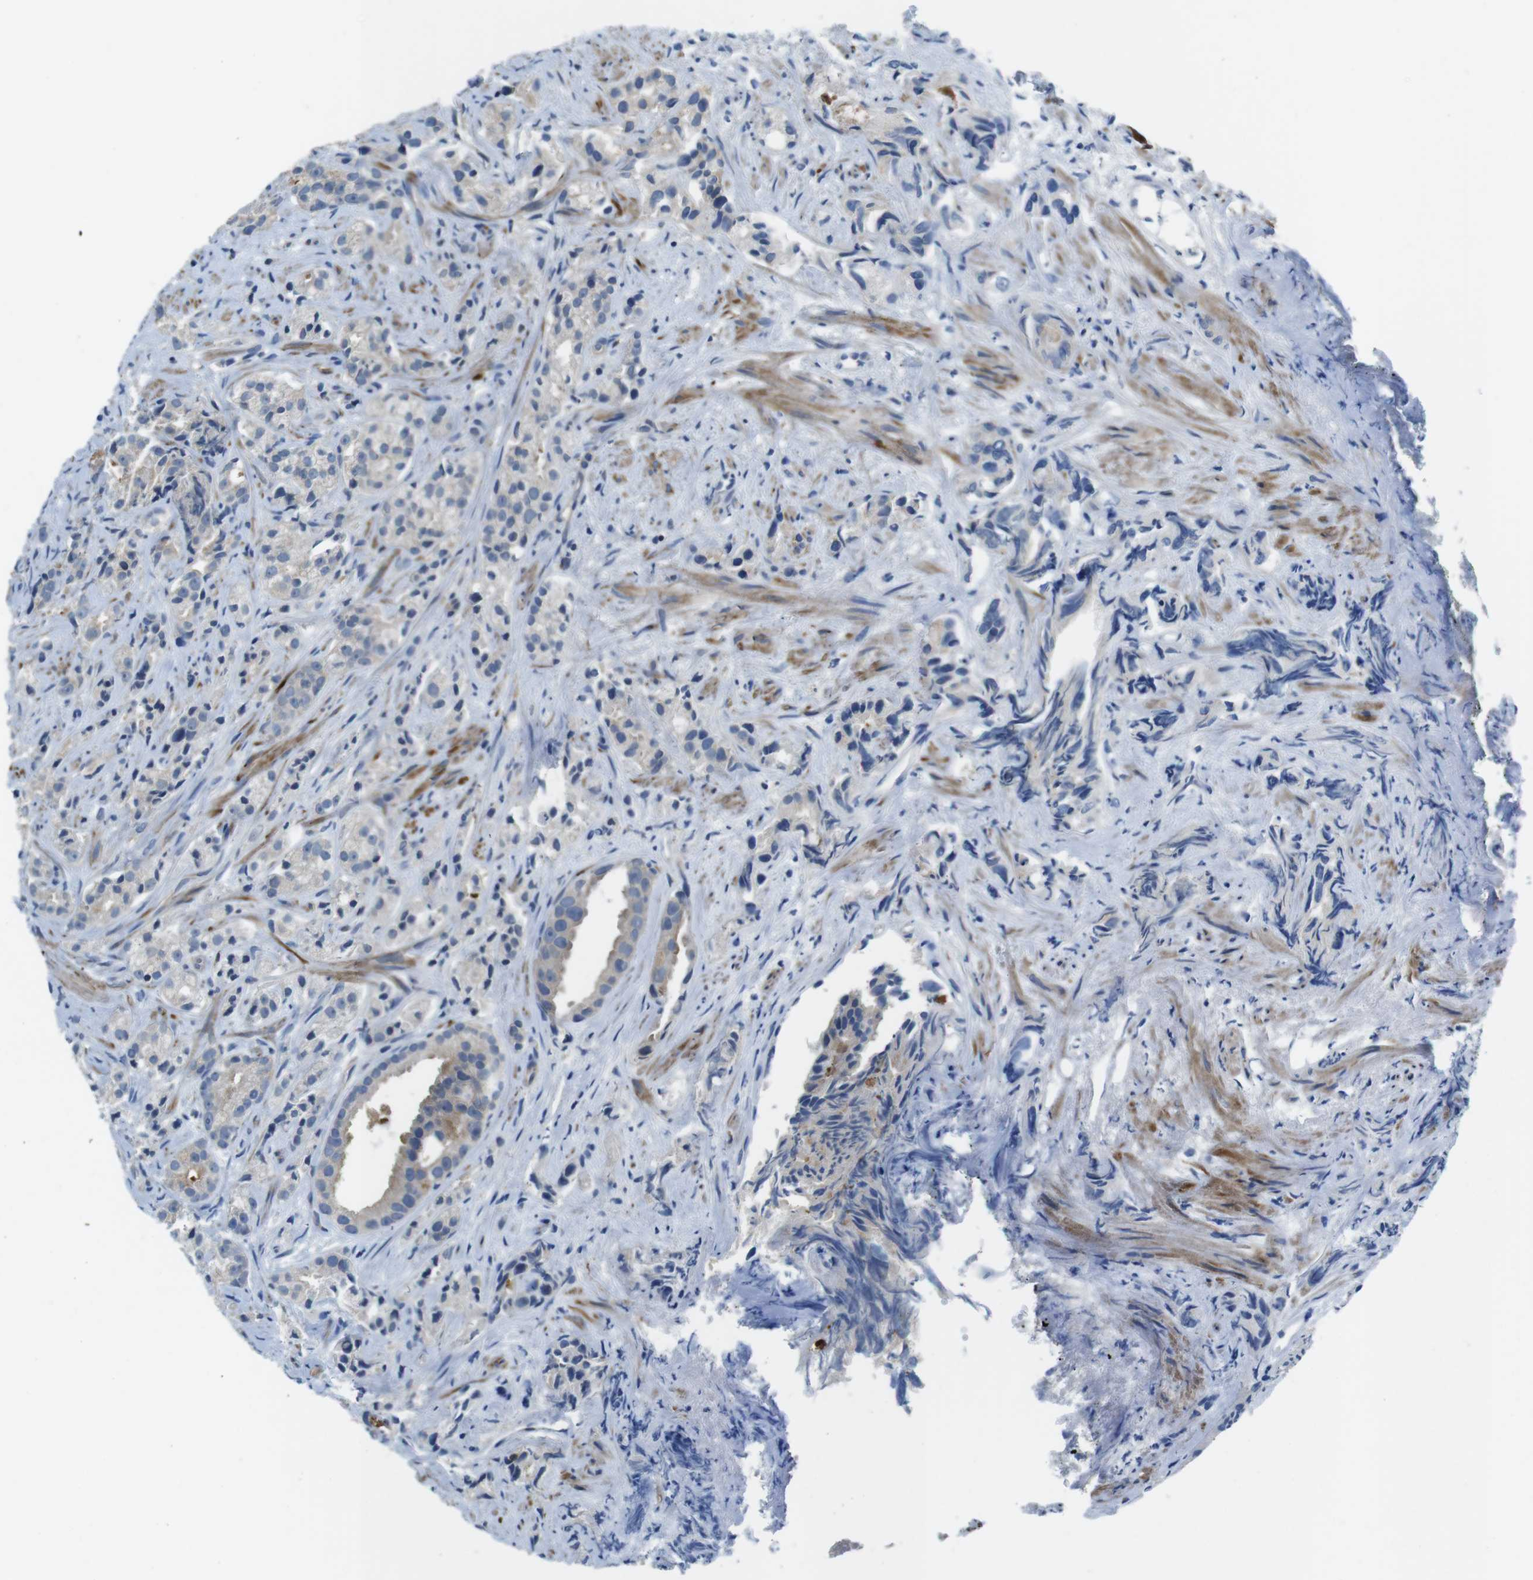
{"staining": {"intensity": "negative", "quantity": "none", "location": "none"}, "tissue": "prostate cancer", "cell_type": "Tumor cells", "image_type": "cancer", "snomed": [{"axis": "morphology", "description": "Adenocarcinoma, Low grade"}, {"axis": "topography", "description": "Prostate"}], "caption": "Prostate cancer was stained to show a protein in brown. There is no significant positivity in tumor cells. Brightfield microscopy of IHC stained with DAB (brown) and hematoxylin (blue), captured at high magnification.", "gene": "PIK3CD", "patient": {"sex": "male", "age": 89}}